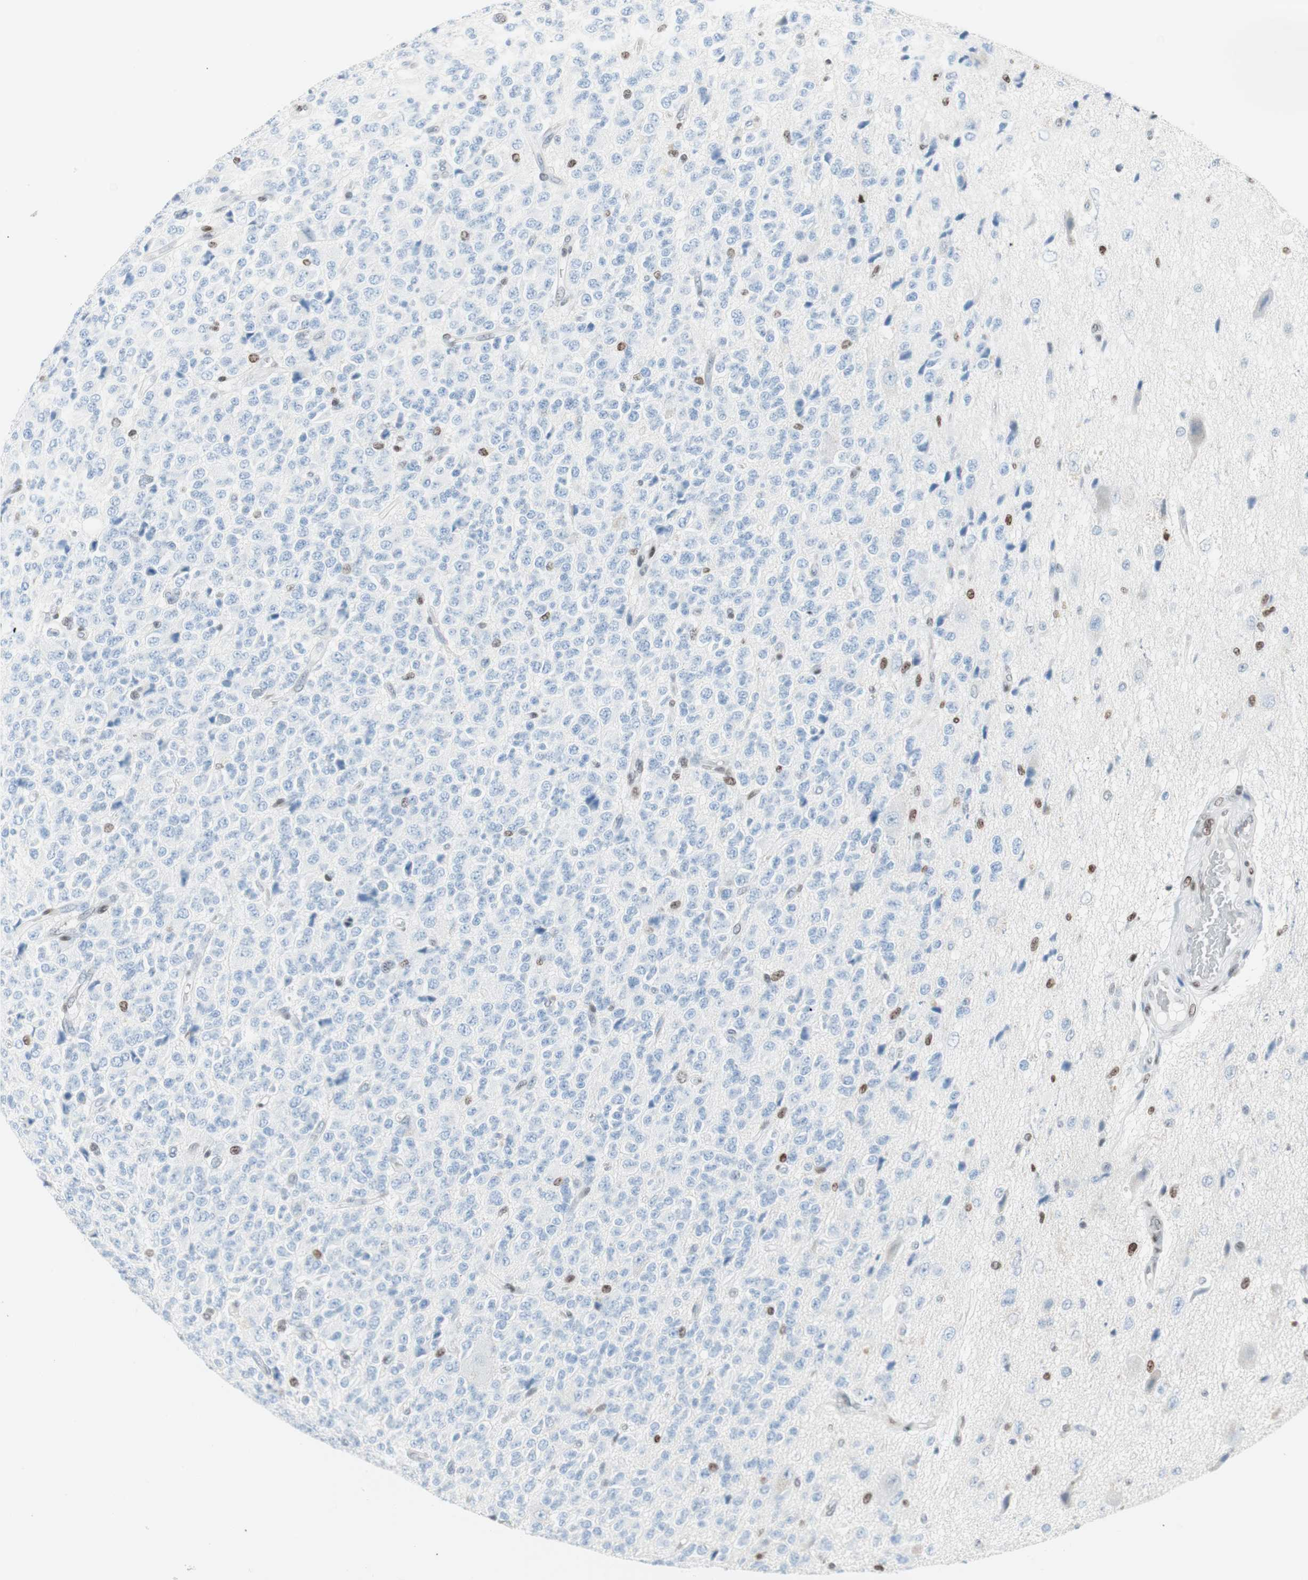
{"staining": {"intensity": "strong", "quantity": "<25%", "location": "nuclear"}, "tissue": "glioma", "cell_type": "Tumor cells", "image_type": "cancer", "snomed": [{"axis": "morphology", "description": "Glioma, malignant, High grade"}, {"axis": "topography", "description": "pancreas cauda"}], "caption": "Tumor cells exhibit strong nuclear staining in approximately <25% of cells in glioma. Nuclei are stained in blue.", "gene": "CEBPB", "patient": {"sex": "male", "age": 60}}